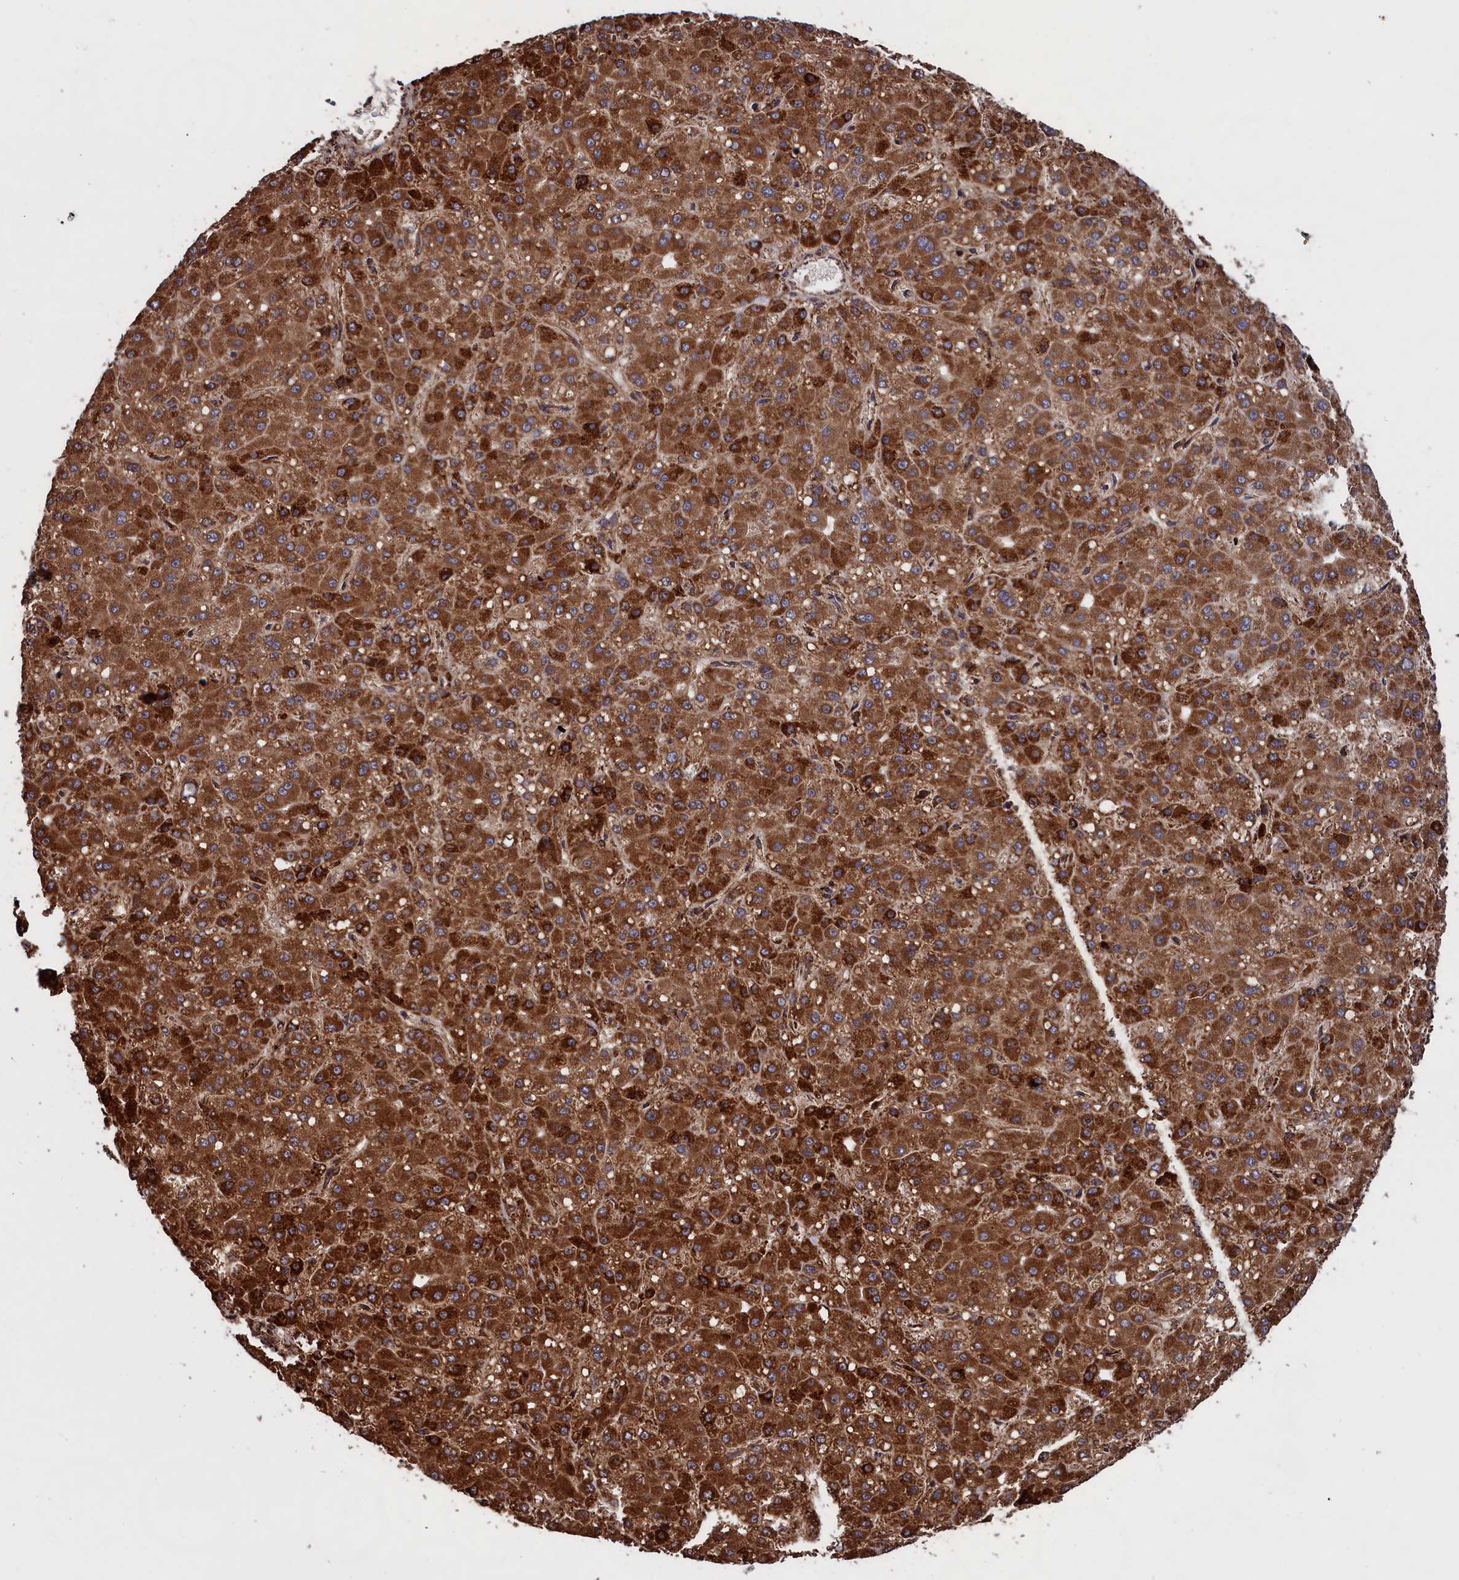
{"staining": {"intensity": "strong", "quantity": ">75%", "location": "cytoplasmic/membranous"}, "tissue": "liver cancer", "cell_type": "Tumor cells", "image_type": "cancer", "snomed": [{"axis": "morphology", "description": "Carcinoma, Hepatocellular, NOS"}, {"axis": "topography", "description": "Liver"}], "caption": "Immunohistochemical staining of human liver hepatocellular carcinoma shows strong cytoplasmic/membranous protein positivity in approximately >75% of tumor cells. (DAB (3,3'-diaminobenzidine) = brown stain, brightfield microscopy at high magnification).", "gene": "PLA2G4C", "patient": {"sex": "male", "age": 67}}